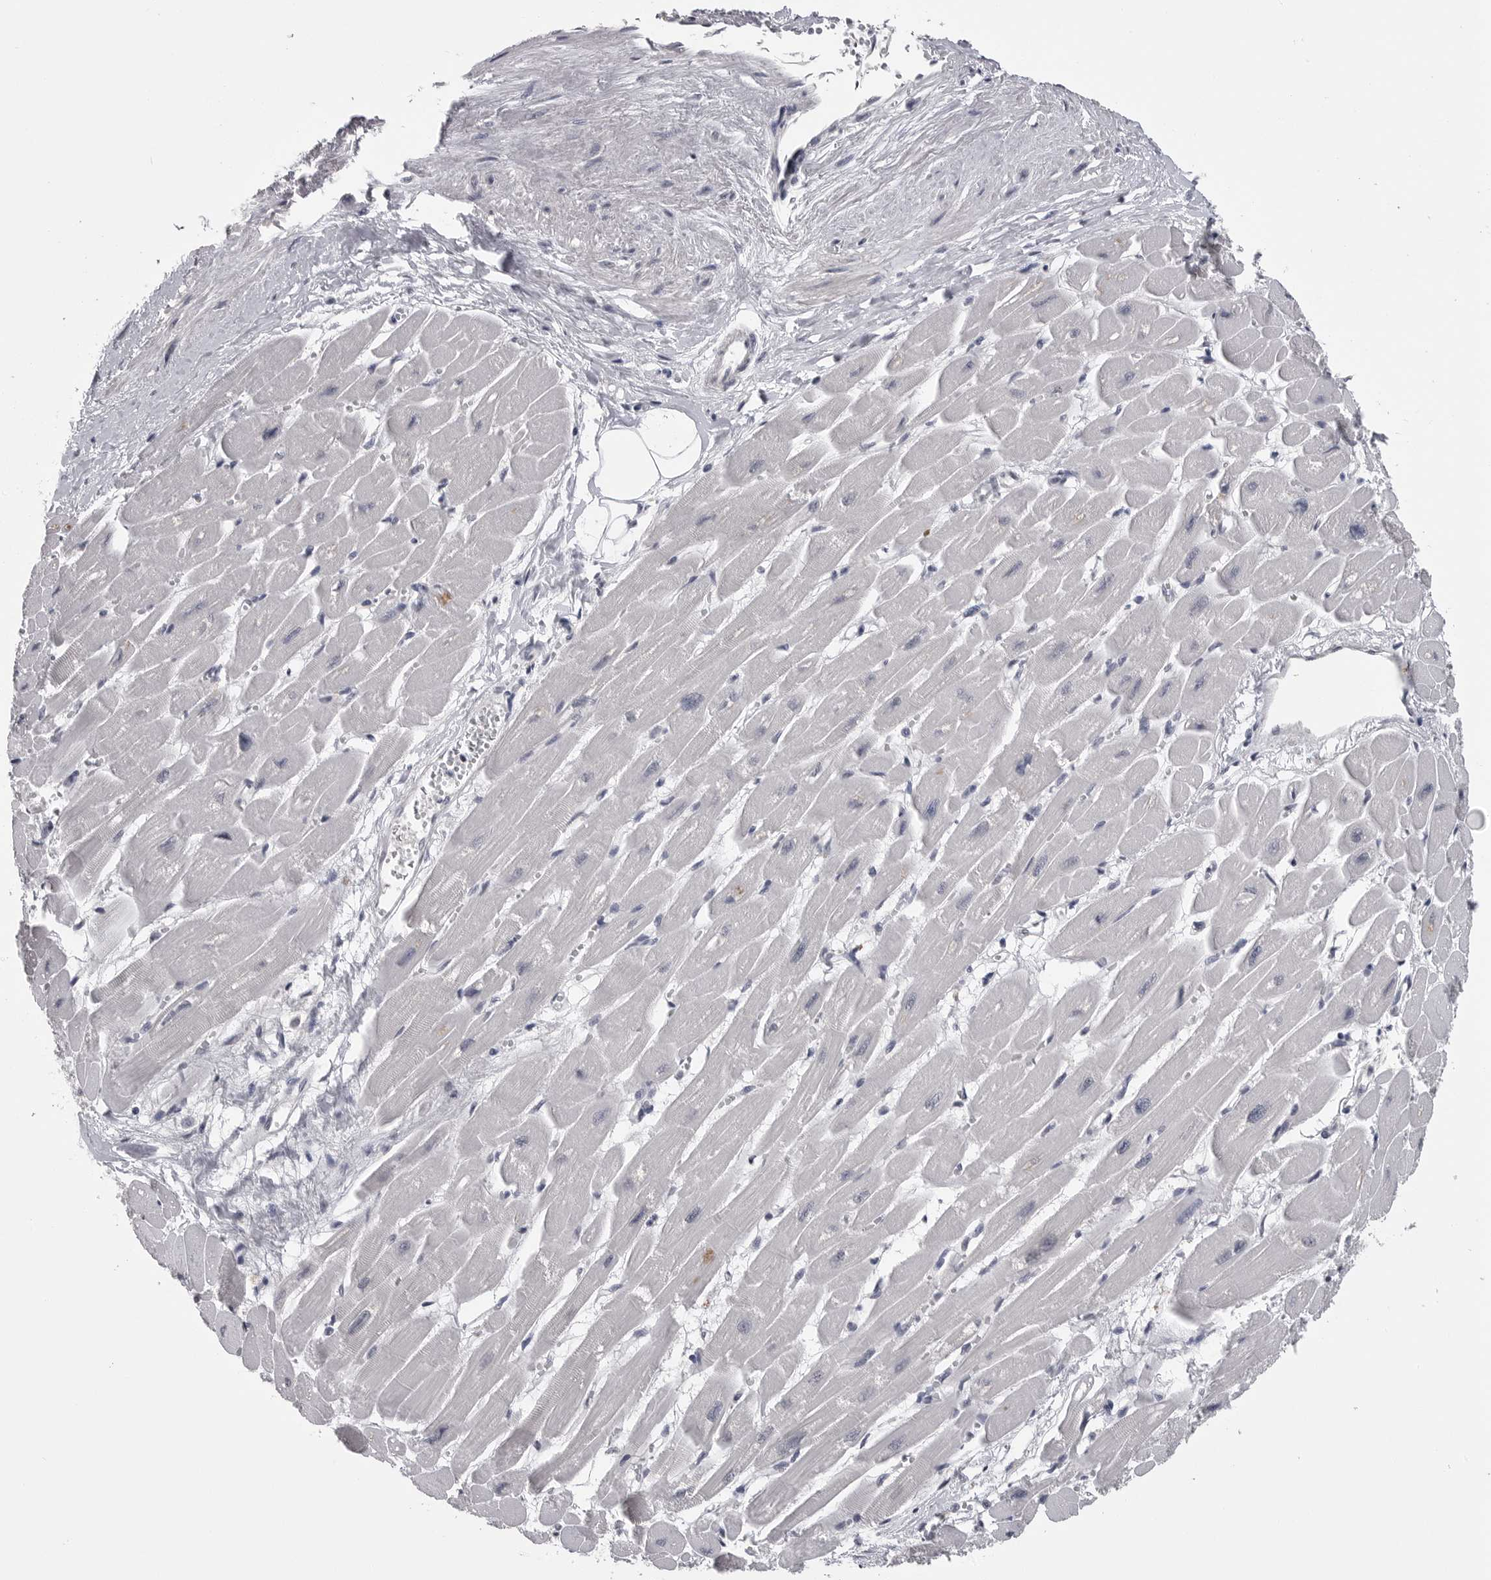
{"staining": {"intensity": "negative", "quantity": "none", "location": "none"}, "tissue": "heart muscle", "cell_type": "Cardiomyocytes", "image_type": "normal", "snomed": [{"axis": "morphology", "description": "Normal tissue, NOS"}, {"axis": "topography", "description": "Heart"}], "caption": "The histopathology image reveals no staining of cardiomyocytes in benign heart muscle.", "gene": "DLG2", "patient": {"sex": "female", "age": 54}}